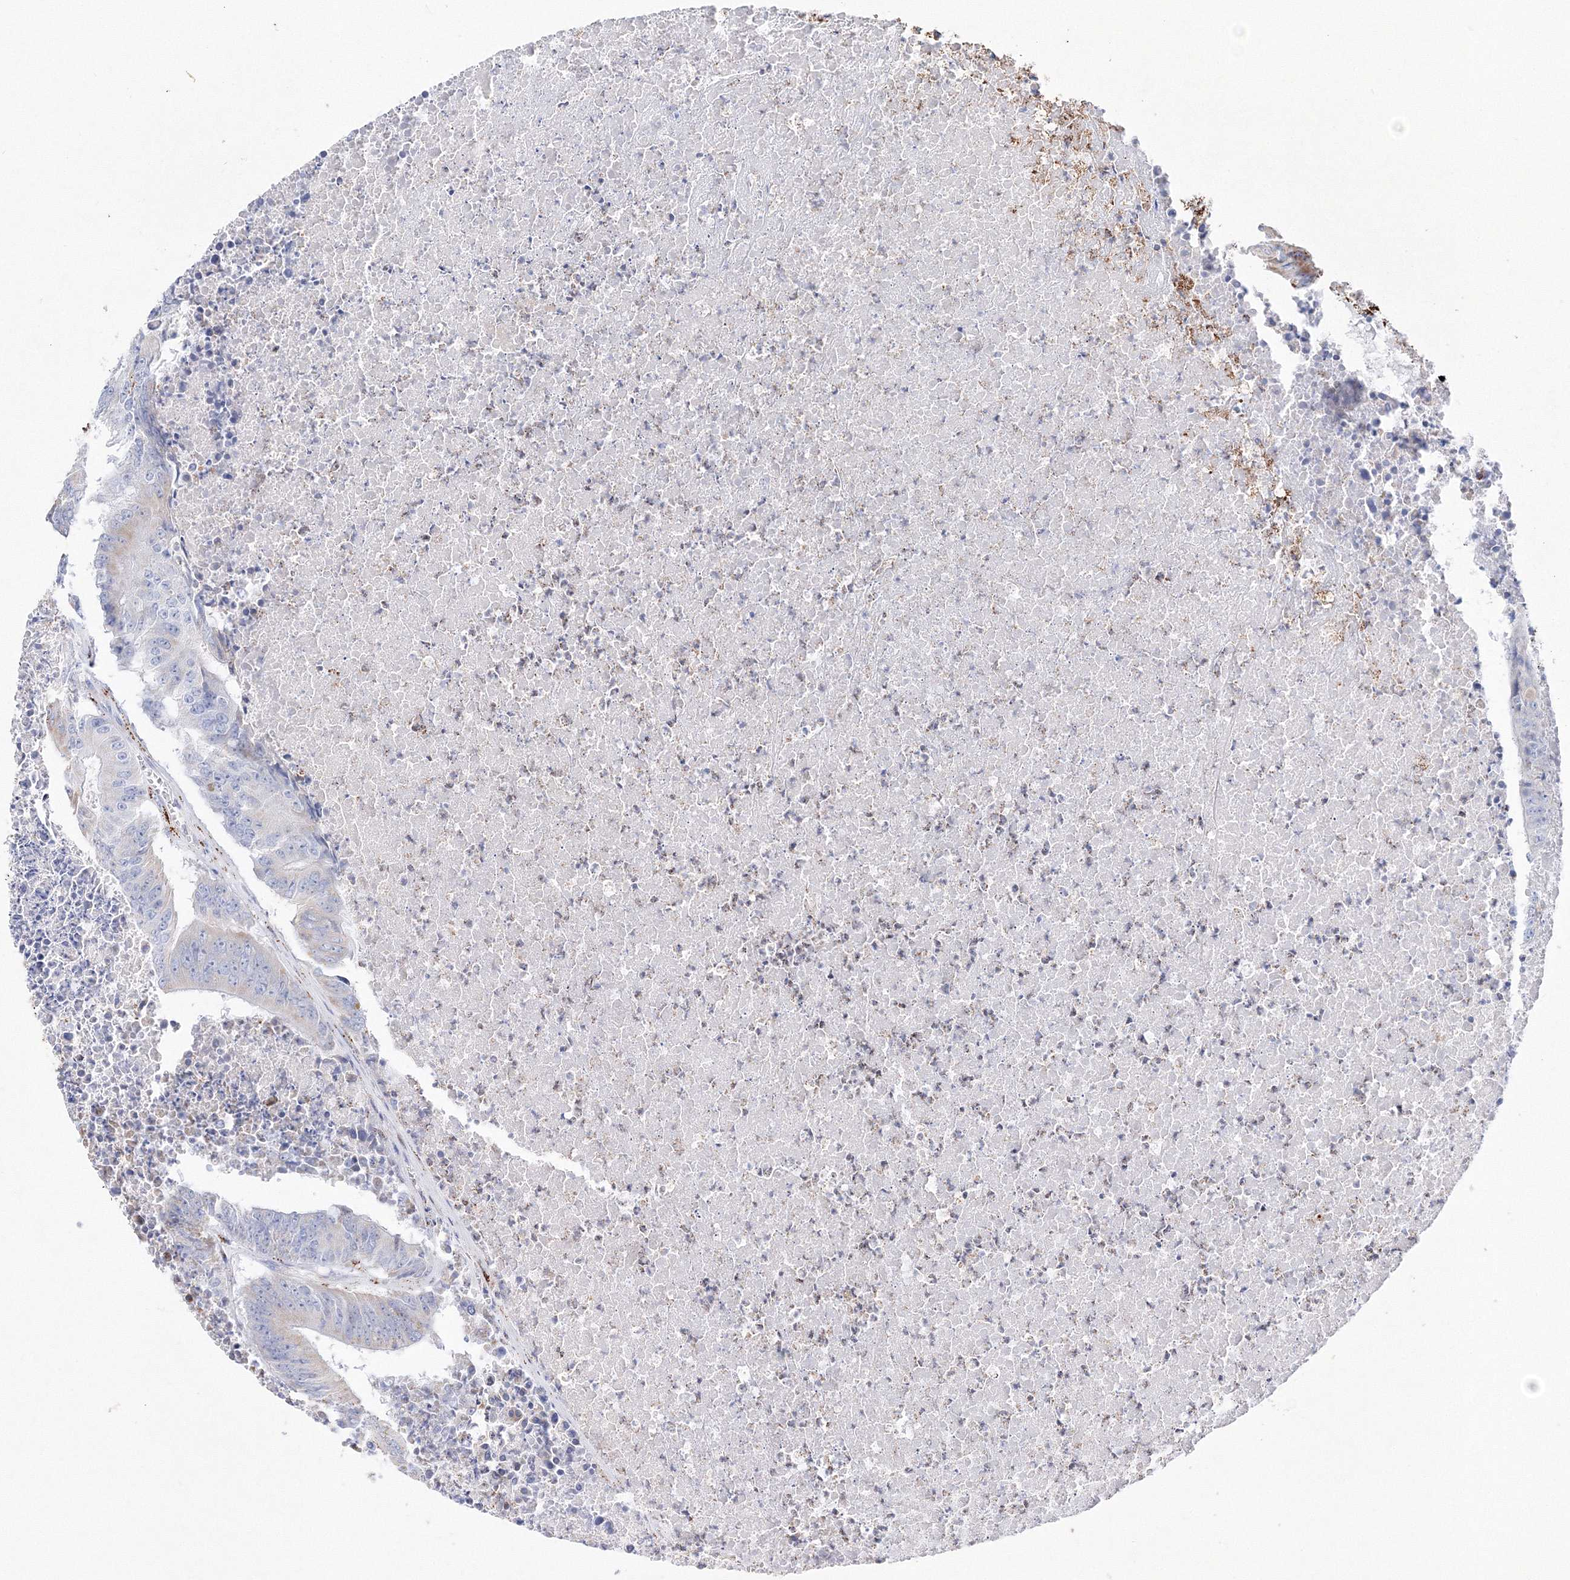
{"staining": {"intensity": "negative", "quantity": "none", "location": "none"}, "tissue": "colorectal cancer", "cell_type": "Tumor cells", "image_type": "cancer", "snomed": [{"axis": "morphology", "description": "Adenocarcinoma, NOS"}, {"axis": "topography", "description": "Colon"}], "caption": "The image displays no staining of tumor cells in colorectal adenocarcinoma.", "gene": "MERTK", "patient": {"sex": "male", "age": 87}}